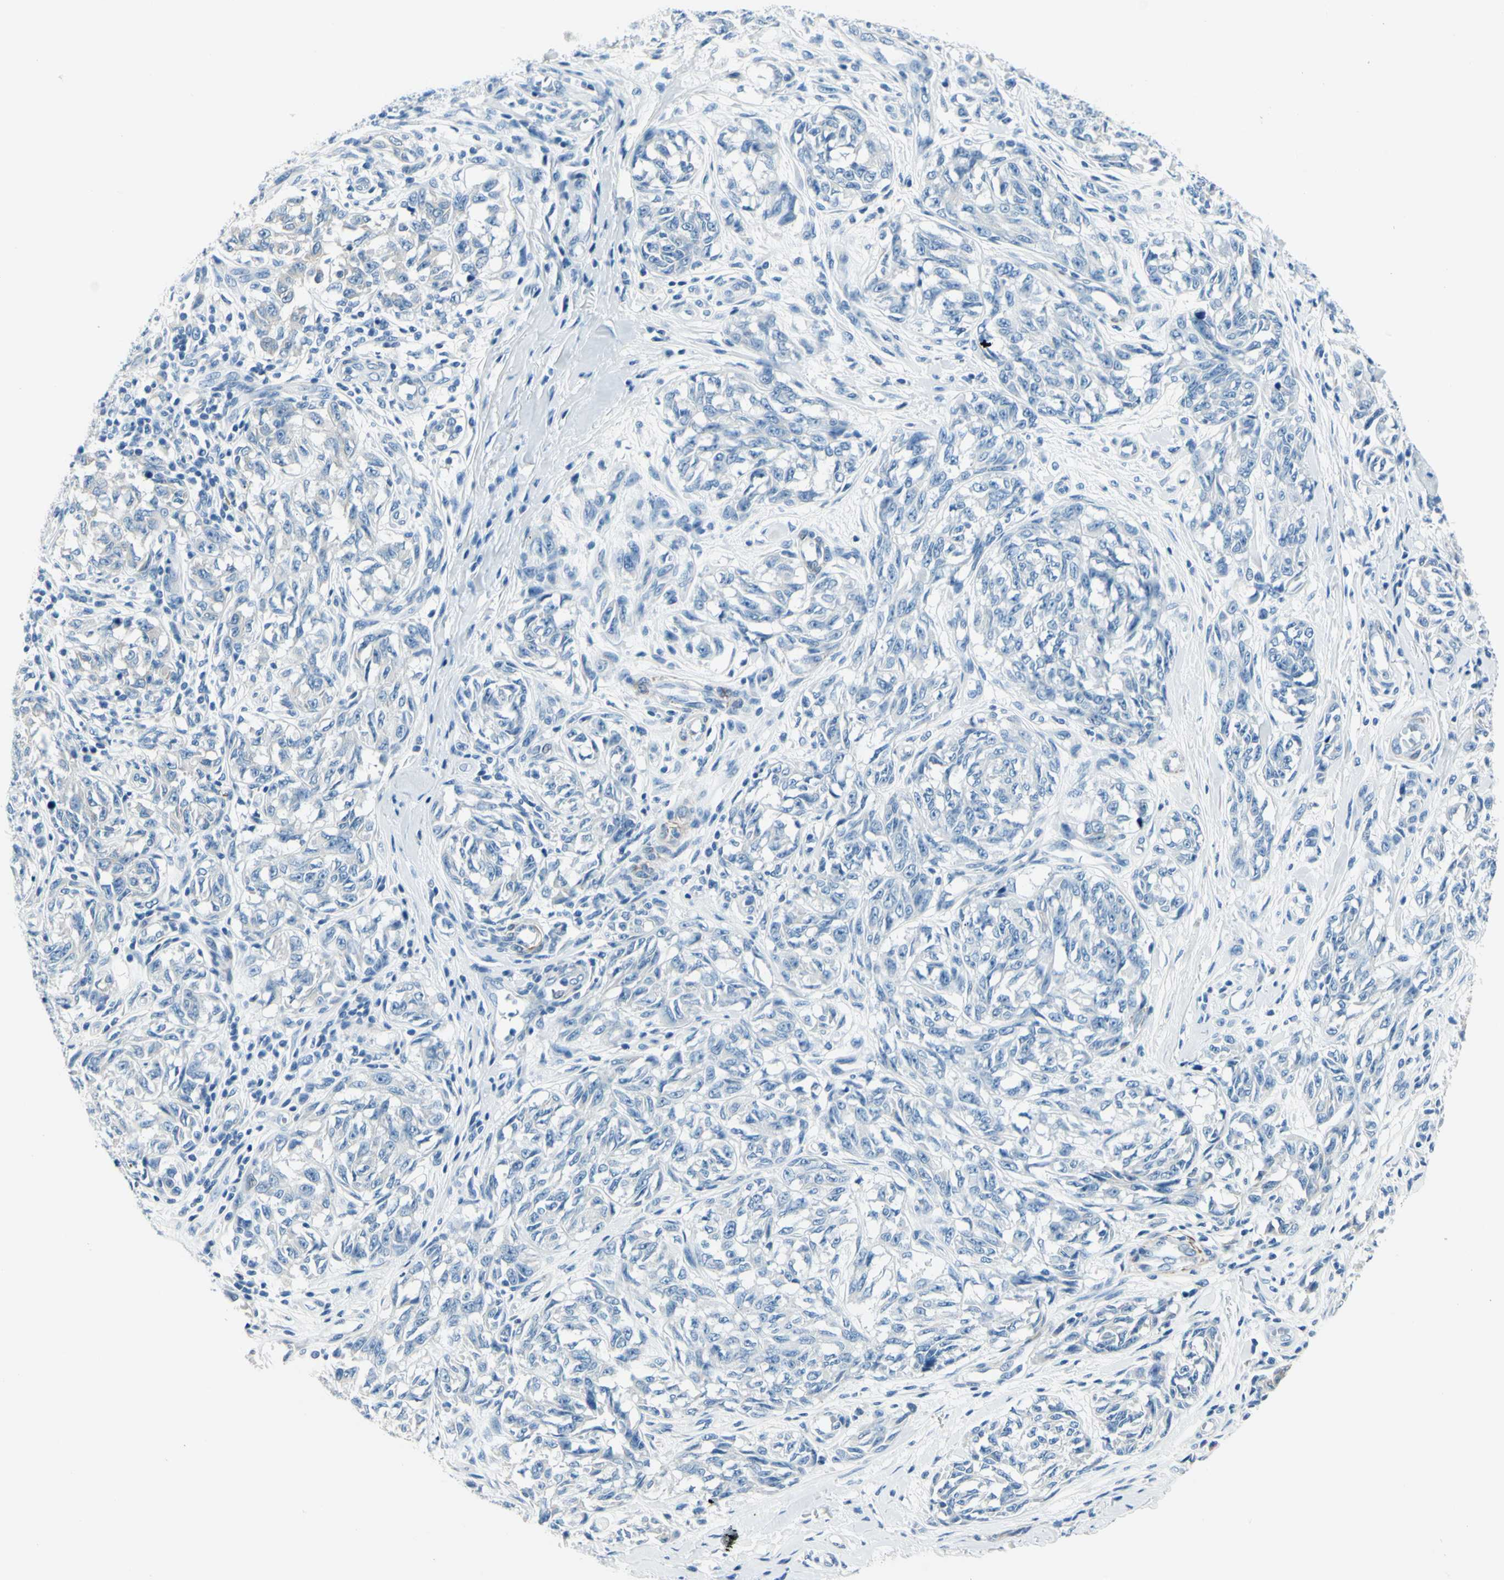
{"staining": {"intensity": "negative", "quantity": "none", "location": "none"}, "tissue": "melanoma", "cell_type": "Tumor cells", "image_type": "cancer", "snomed": [{"axis": "morphology", "description": "Malignant melanoma, NOS"}, {"axis": "topography", "description": "Skin"}], "caption": "DAB (3,3'-diaminobenzidine) immunohistochemical staining of malignant melanoma reveals no significant expression in tumor cells. Nuclei are stained in blue.", "gene": "CDH15", "patient": {"sex": "female", "age": 64}}